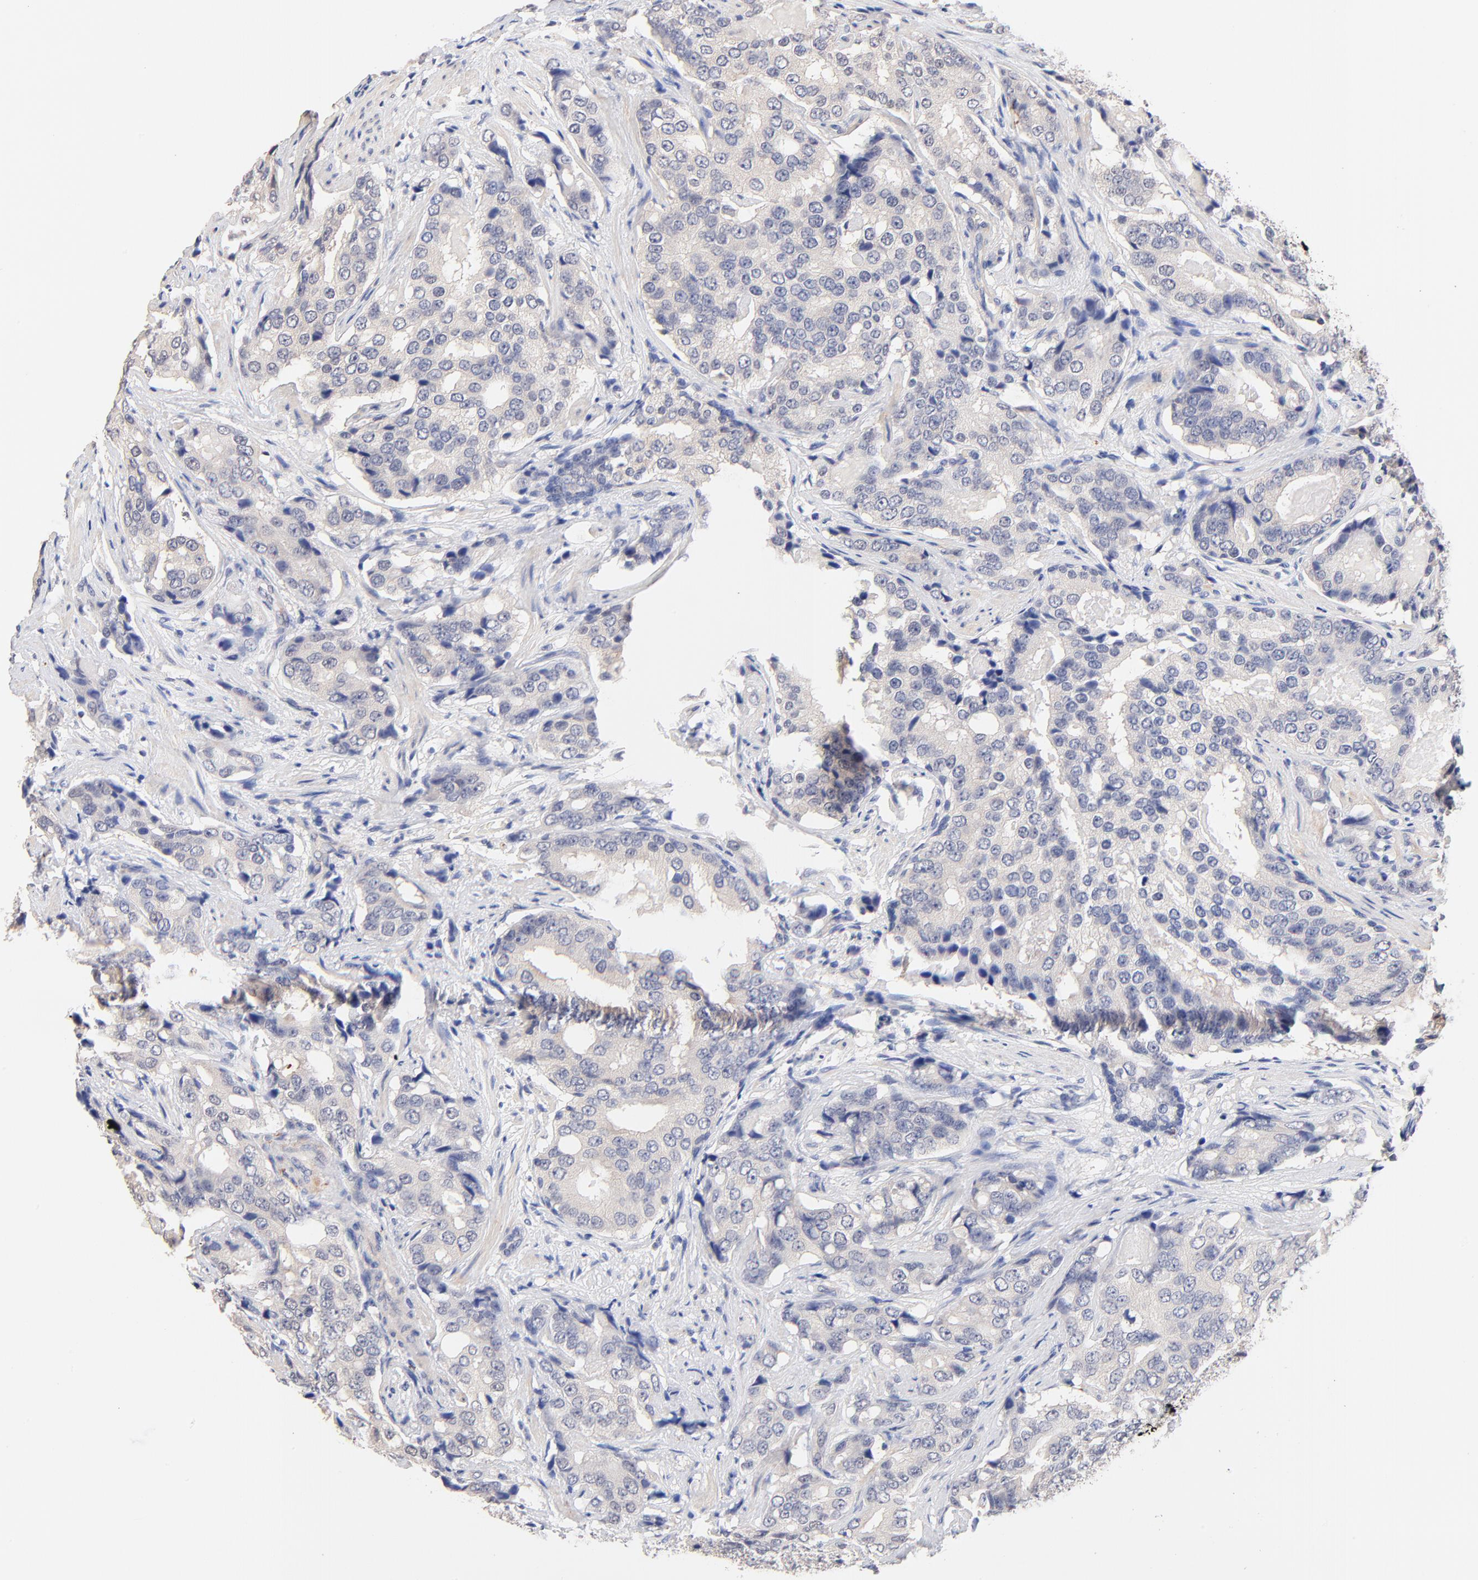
{"staining": {"intensity": "negative", "quantity": "none", "location": "none"}, "tissue": "prostate cancer", "cell_type": "Tumor cells", "image_type": "cancer", "snomed": [{"axis": "morphology", "description": "Adenocarcinoma, High grade"}, {"axis": "topography", "description": "Prostate"}], "caption": "Prostate cancer stained for a protein using IHC exhibits no staining tumor cells.", "gene": "RIBC2", "patient": {"sex": "male", "age": 58}}